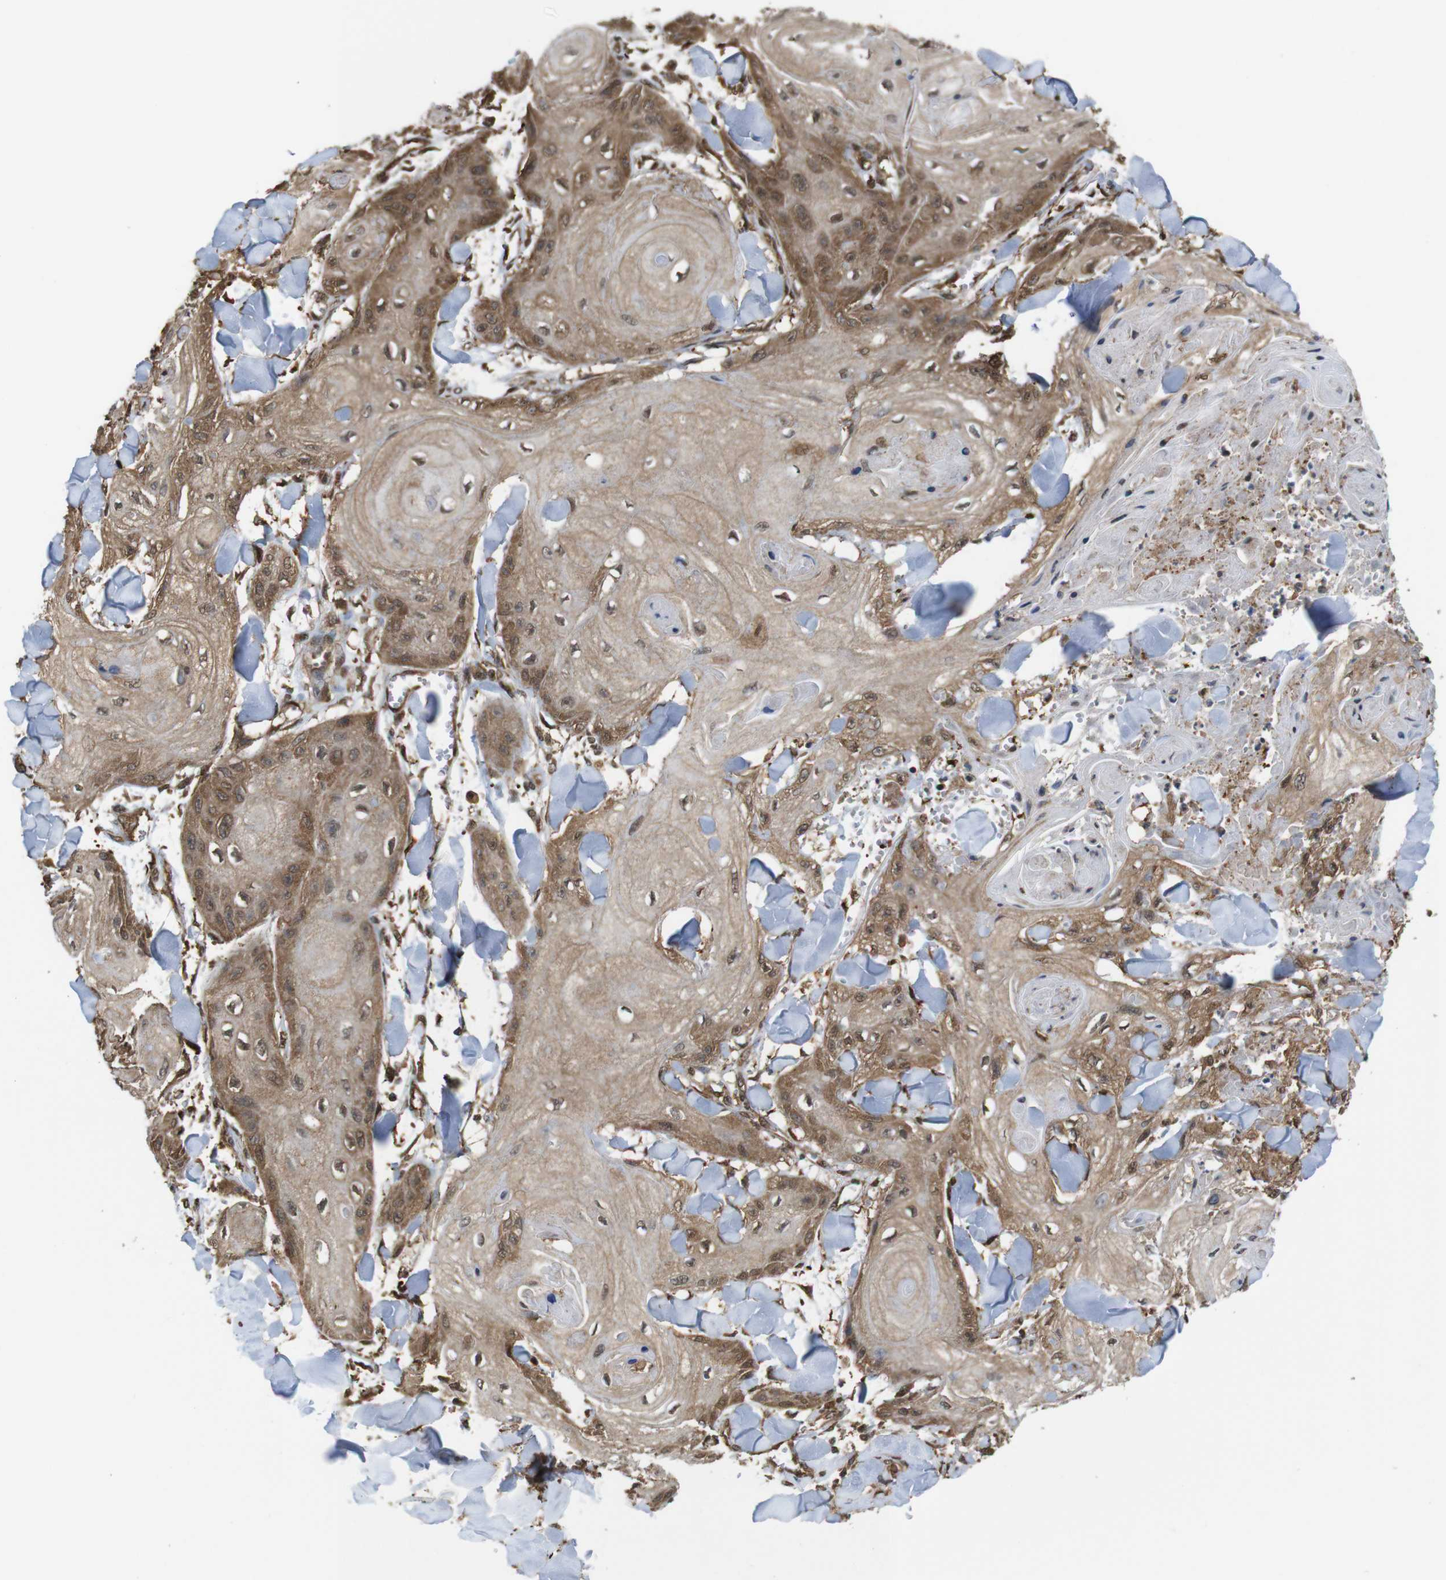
{"staining": {"intensity": "moderate", "quantity": ">75%", "location": "cytoplasmic/membranous,nuclear"}, "tissue": "skin cancer", "cell_type": "Tumor cells", "image_type": "cancer", "snomed": [{"axis": "morphology", "description": "Squamous cell carcinoma, NOS"}, {"axis": "topography", "description": "Skin"}], "caption": "Skin squamous cell carcinoma was stained to show a protein in brown. There is medium levels of moderate cytoplasmic/membranous and nuclear positivity in approximately >75% of tumor cells.", "gene": "YWHAG", "patient": {"sex": "male", "age": 74}}